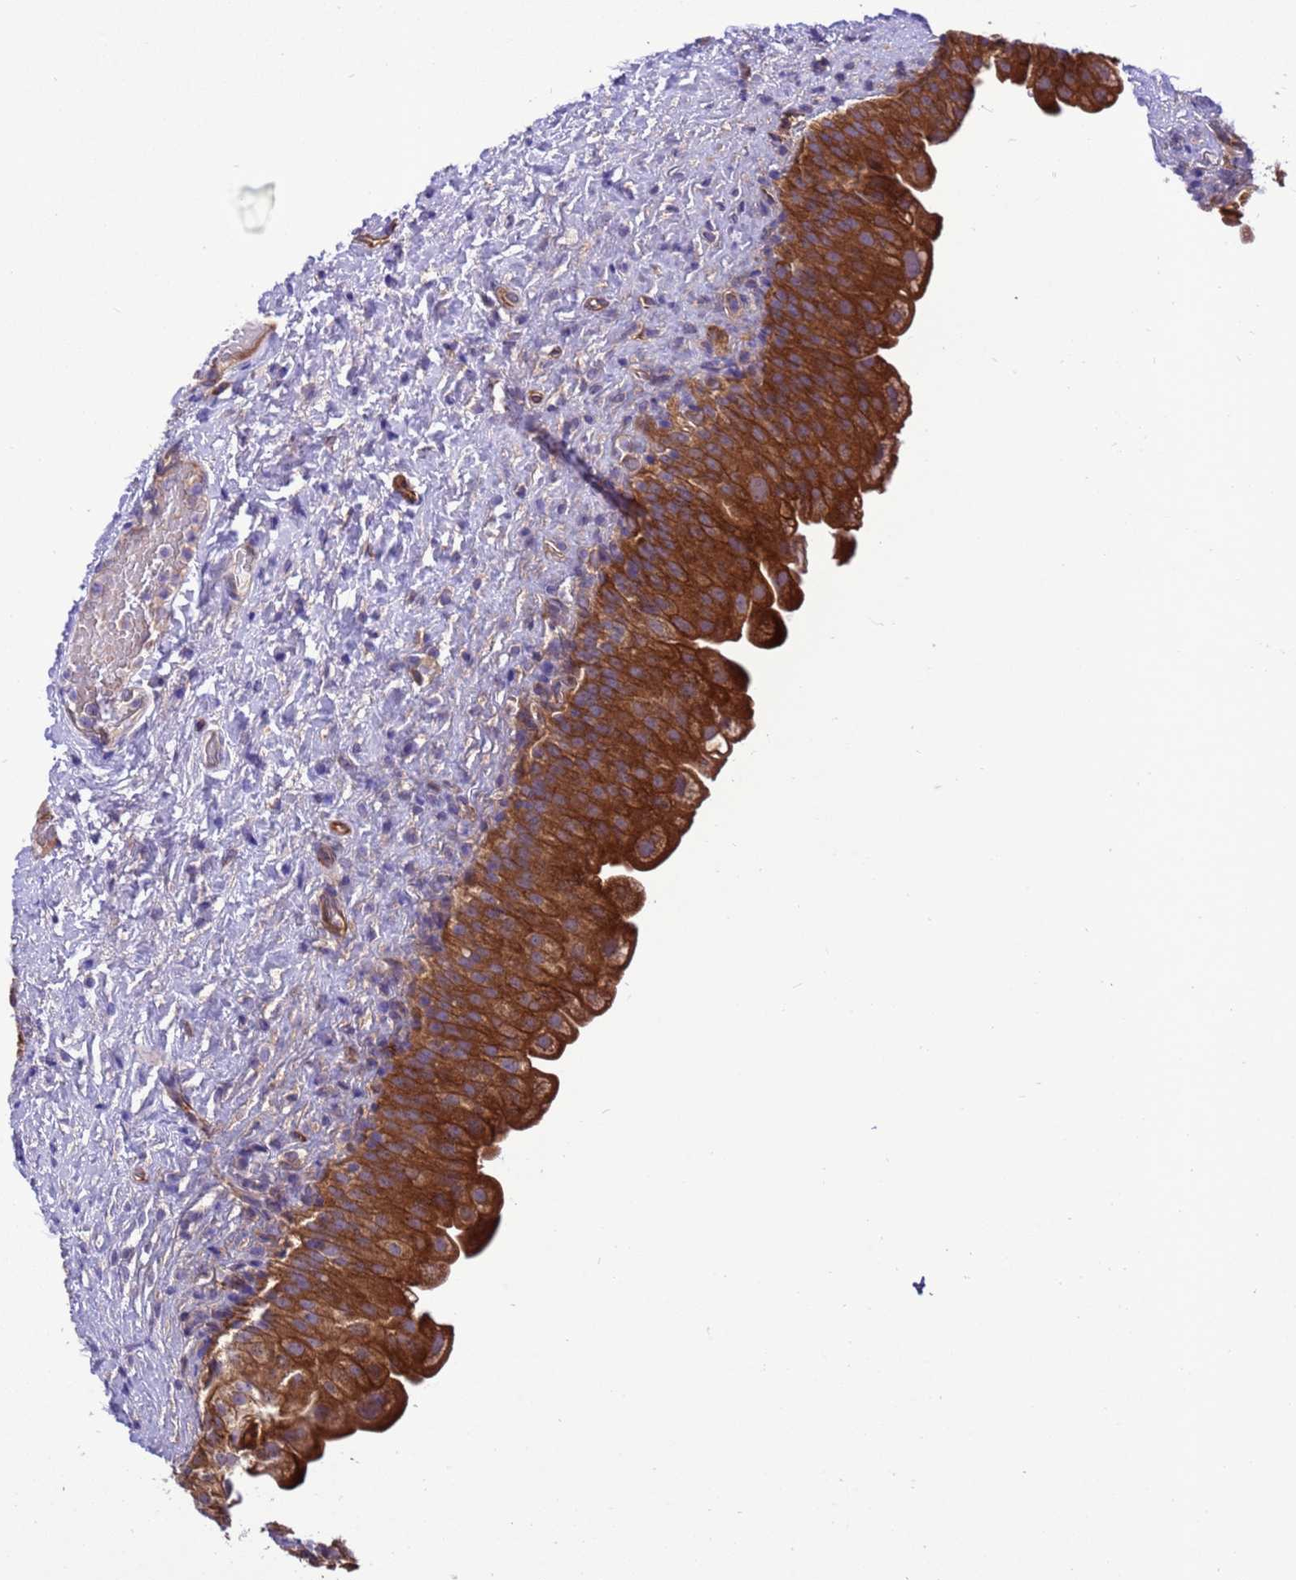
{"staining": {"intensity": "strong", "quantity": ">75%", "location": "cytoplasmic/membranous"}, "tissue": "urinary bladder", "cell_type": "Urothelial cells", "image_type": "normal", "snomed": [{"axis": "morphology", "description": "Normal tissue, NOS"}, {"axis": "topography", "description": "Urinary bladder"}], "caption": "This is a photomicrograph of immunohistochemistry (IHC) staining of normal urinary bladder, which shows strong staining in the cytoplasmic/membranous of urothelial cells.", "gene": "RABEP2", "patient": {"sex": "female", "age": 27}}